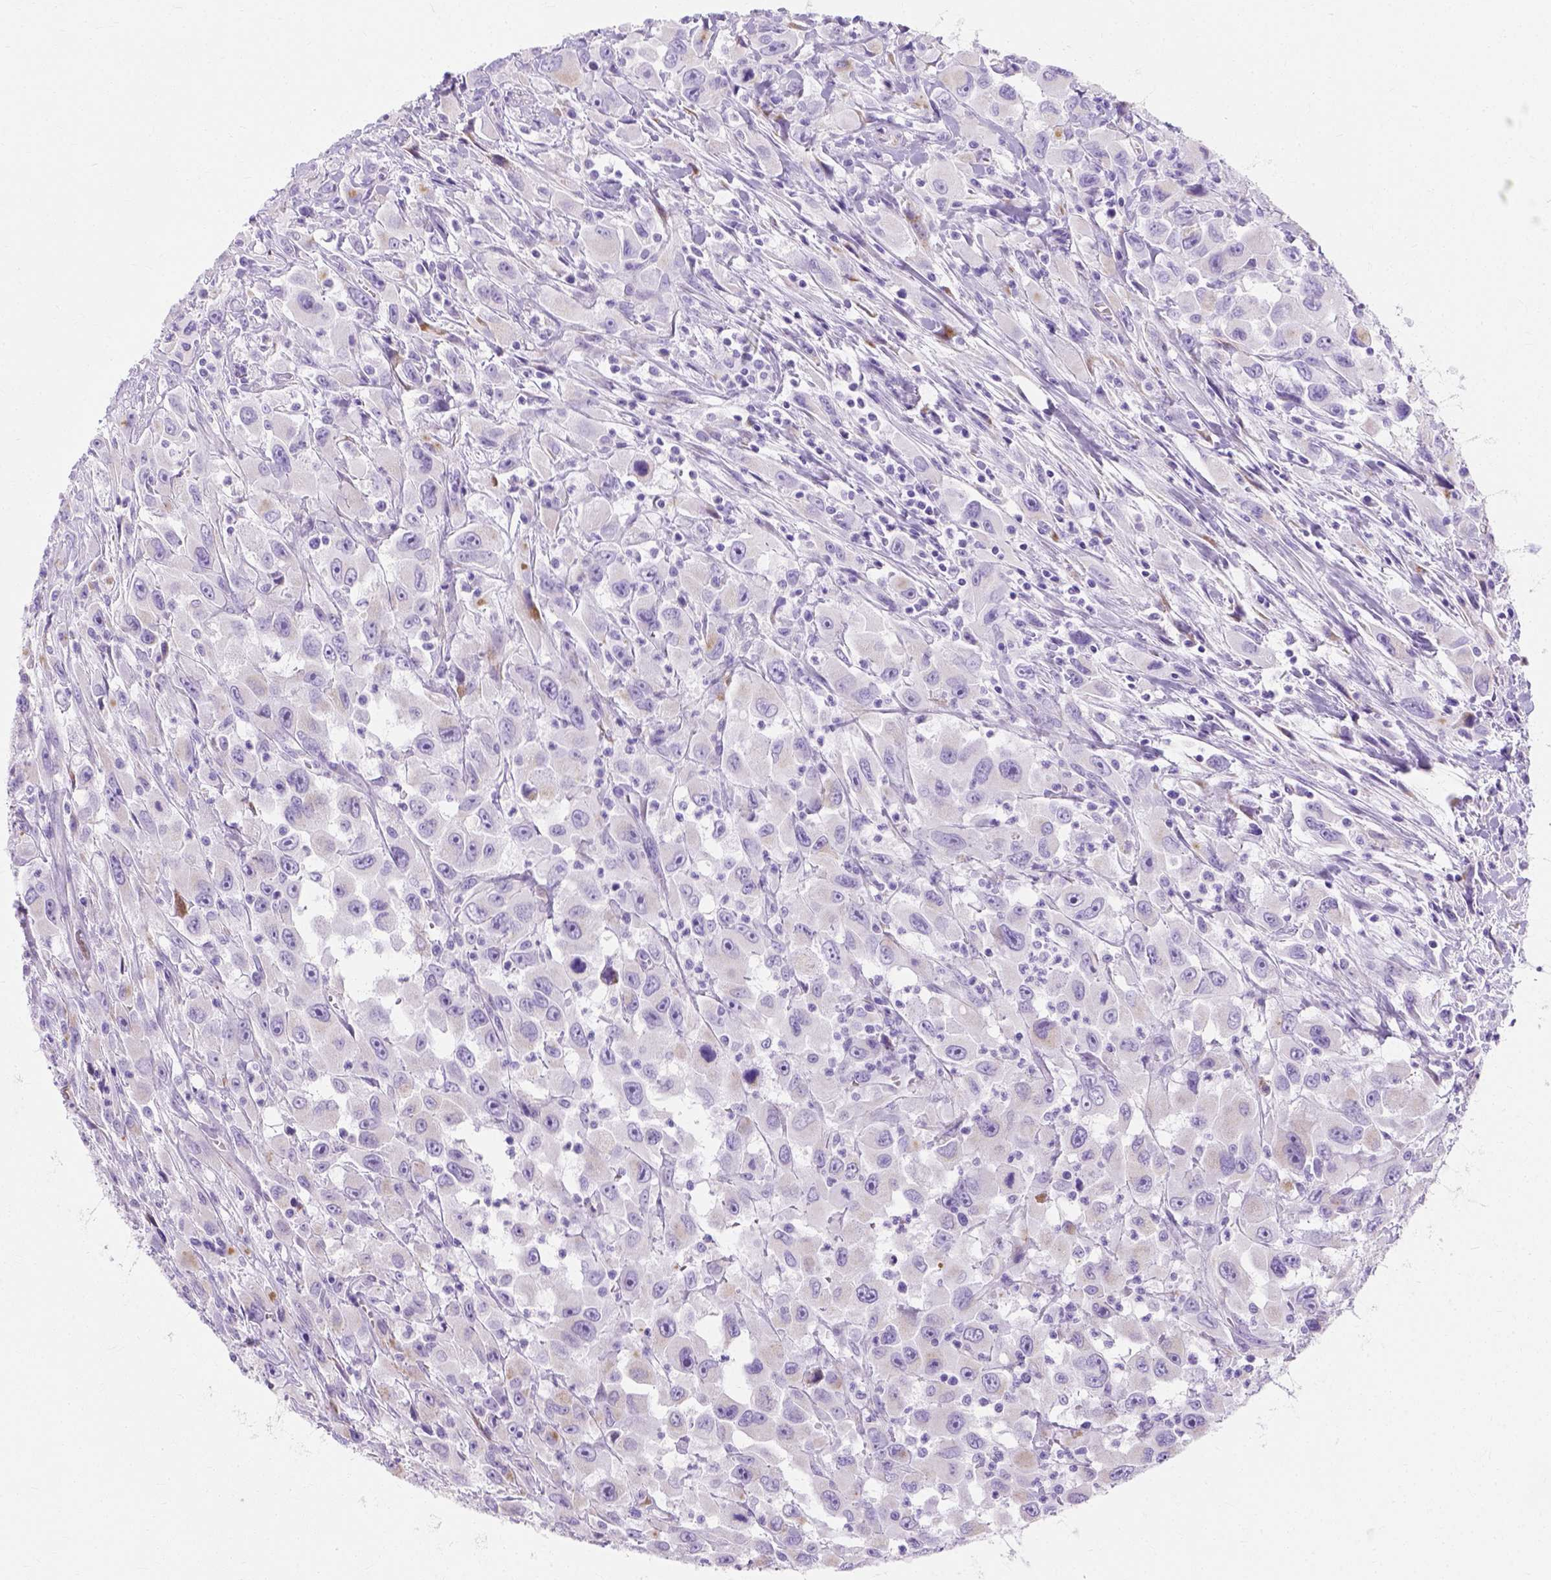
{"staining": {"intensity": "negative", "quantity": "none", "location": "none"}, "tissue": "head and neck cancer", "cell_type": "Tumor cells", "image_type": "cancer", "snomed": [{"axis": "morphology", "description": "Squamous cell carcinoma, NOS"}, {"axis": "morphology", "description": "Squamous cell carcinoma, metastatic, NOS"}, {"axis": "topography", "description": "Oral tissue"}, {"axis": "topography", "description": "Head-Neck"}], "caption": "DAB (3,3'-diaminobenzidine) immunohistochemical staining of human head and neck squamous cell carcinoma exhibits no significant positivity in tumor cells.", "gene": "MYH15", "patient": {"sex": "female", "age": 85}}